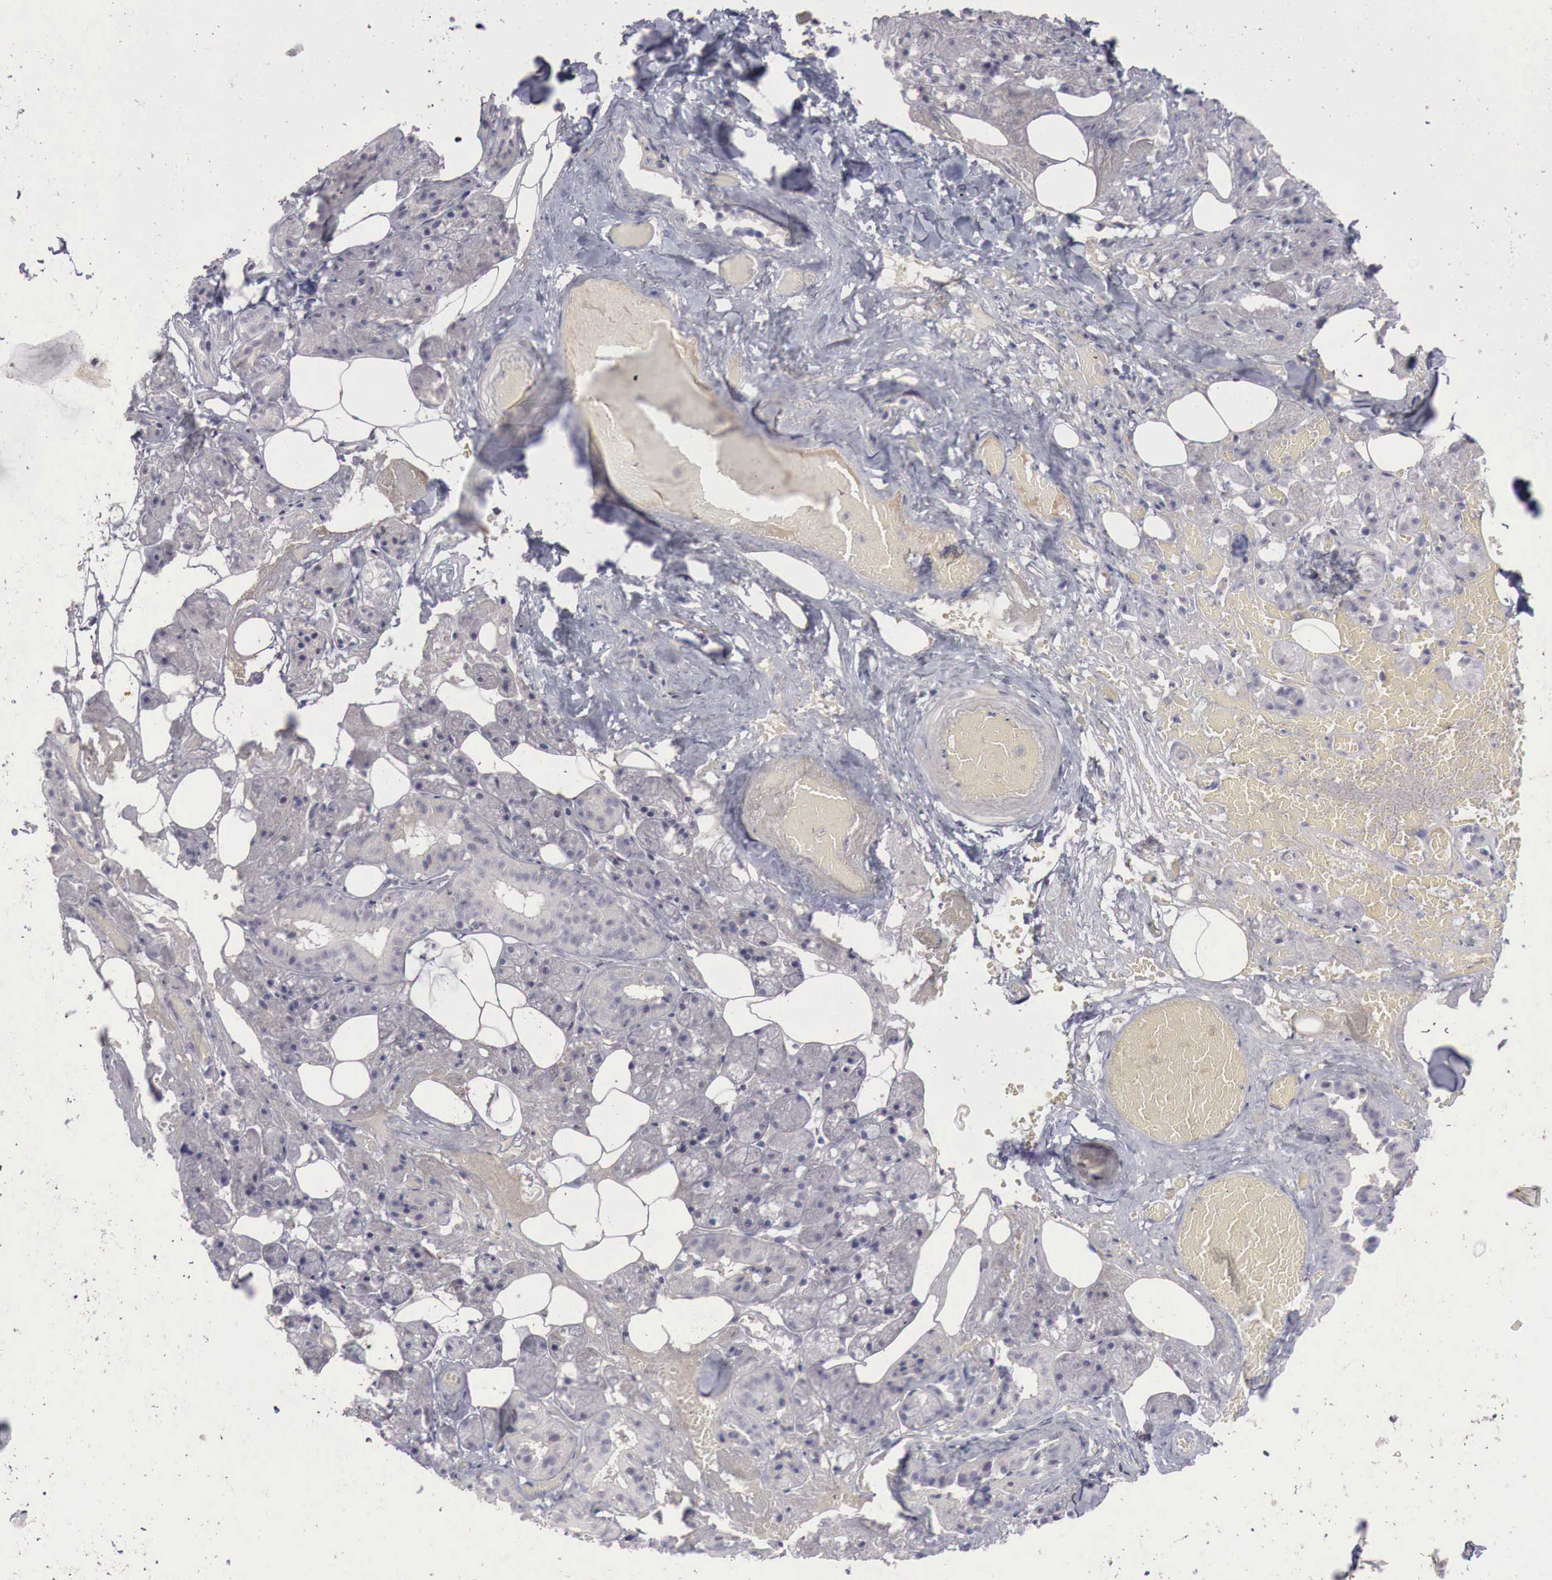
{"staining": {"intensity": "negative", "quantity": "none", "location": "none"}, "tissue": "salivary gland", "cell_type": "Glandular cells", "image_type": "normal", "snomed": [{"axis": "morphology", "description": "Normal tissue, NOS"}, {"axis": "topography", "description": "Salivary gland"}], "caption": "Histopathology image shows no significant protein expression in glandular cells of unremarkable salivary gland.", "gene": "GATA1", "patient": {"sex": "female", "age": 55}}